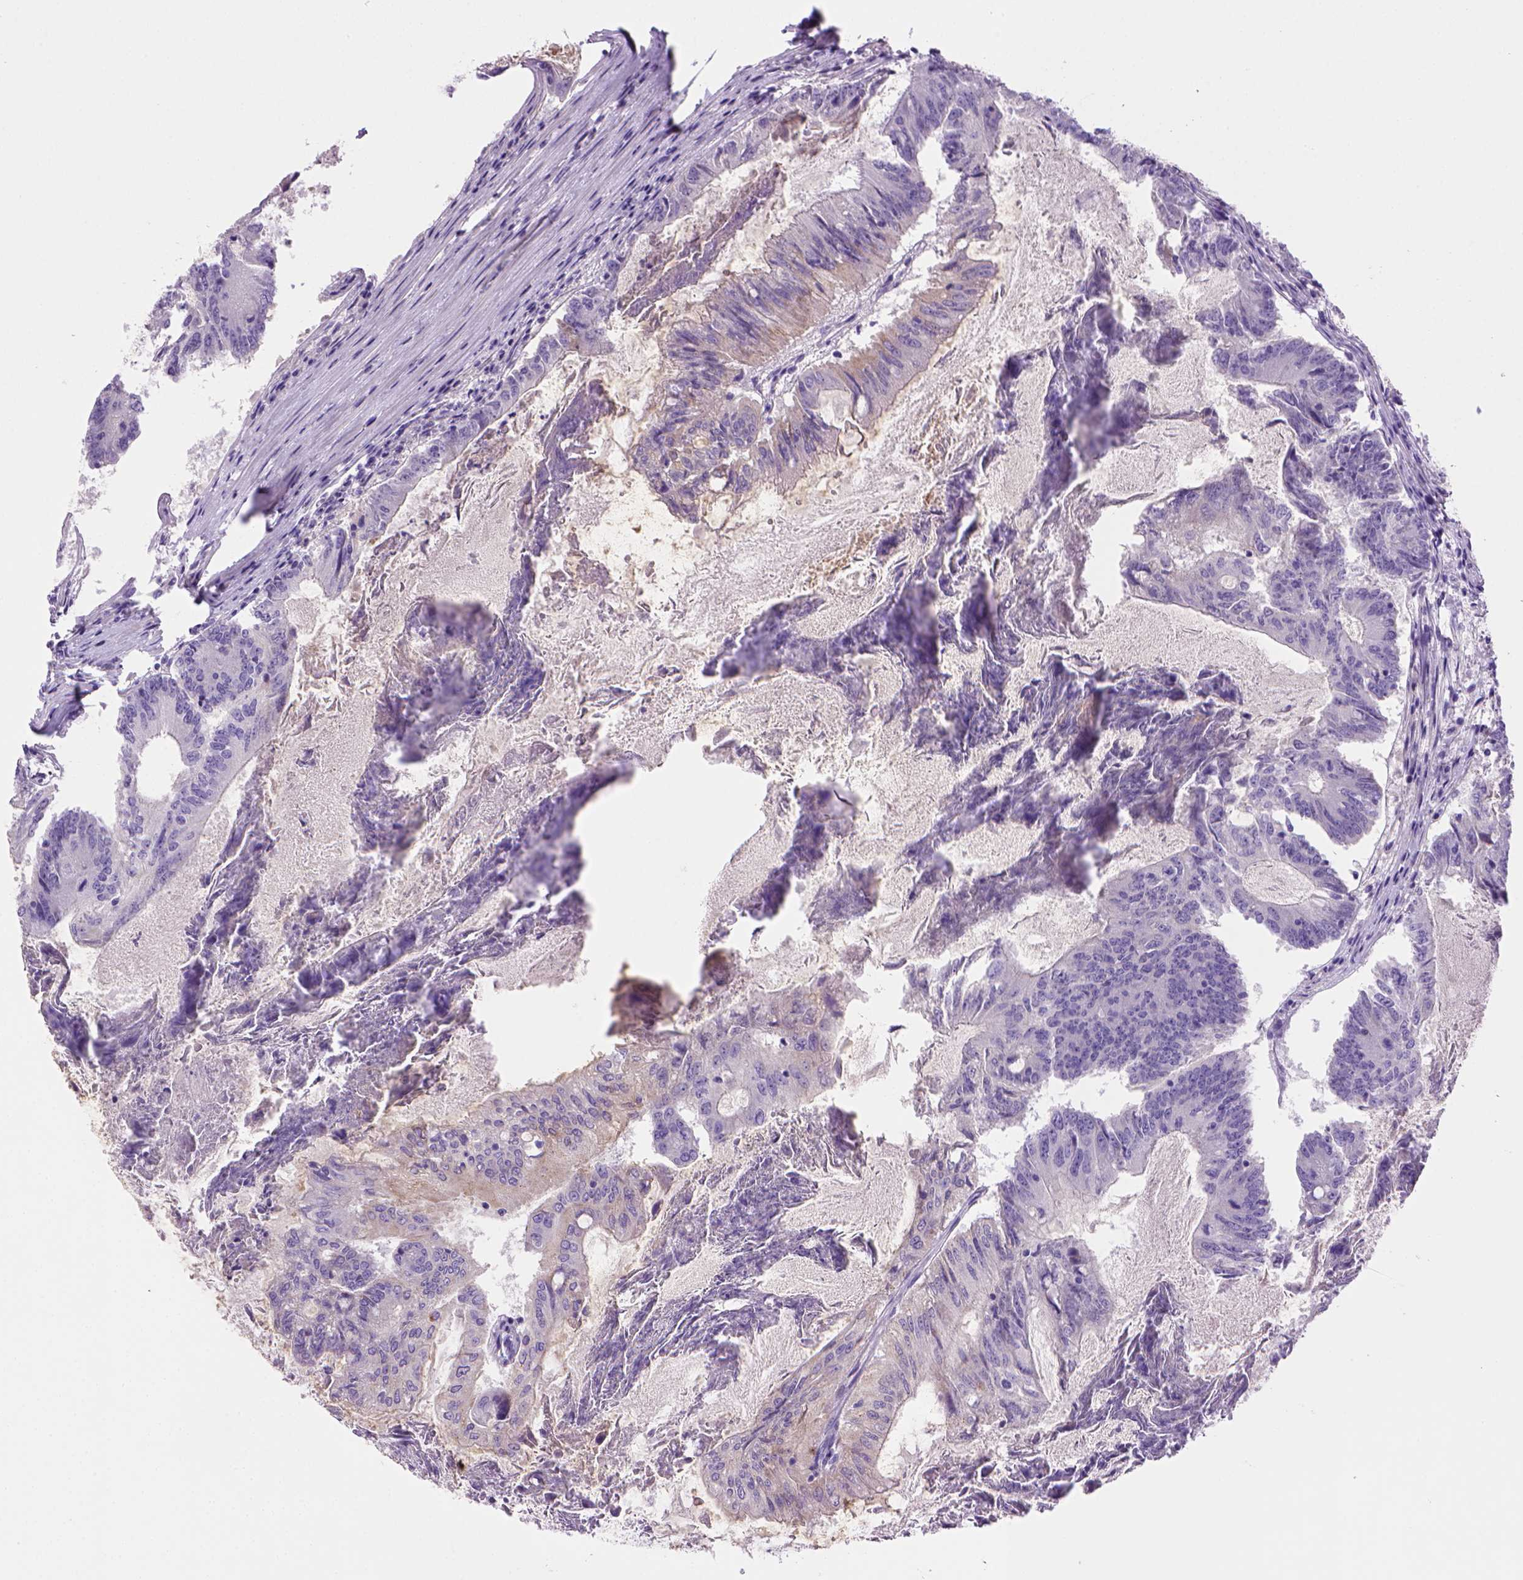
{"staining": {"intensity": "negative", "quantity": "none", "location": "none"}, "tissue": "colorectal cancer", "cell_type": "Tumor cells", "image_type": "cancer", "snomed": [{"axis": "morphology", "description": "Adenocarcinoma, NOS"}, {"axis": "topography", "description": "Colon"}], "caption": "Protein analysis of colorectal cancer (adenocarcinoma) reveals no significant positivity in tumor cells.", "gene": "BAAT", "patient": {"sex": "female", "age": 70}}